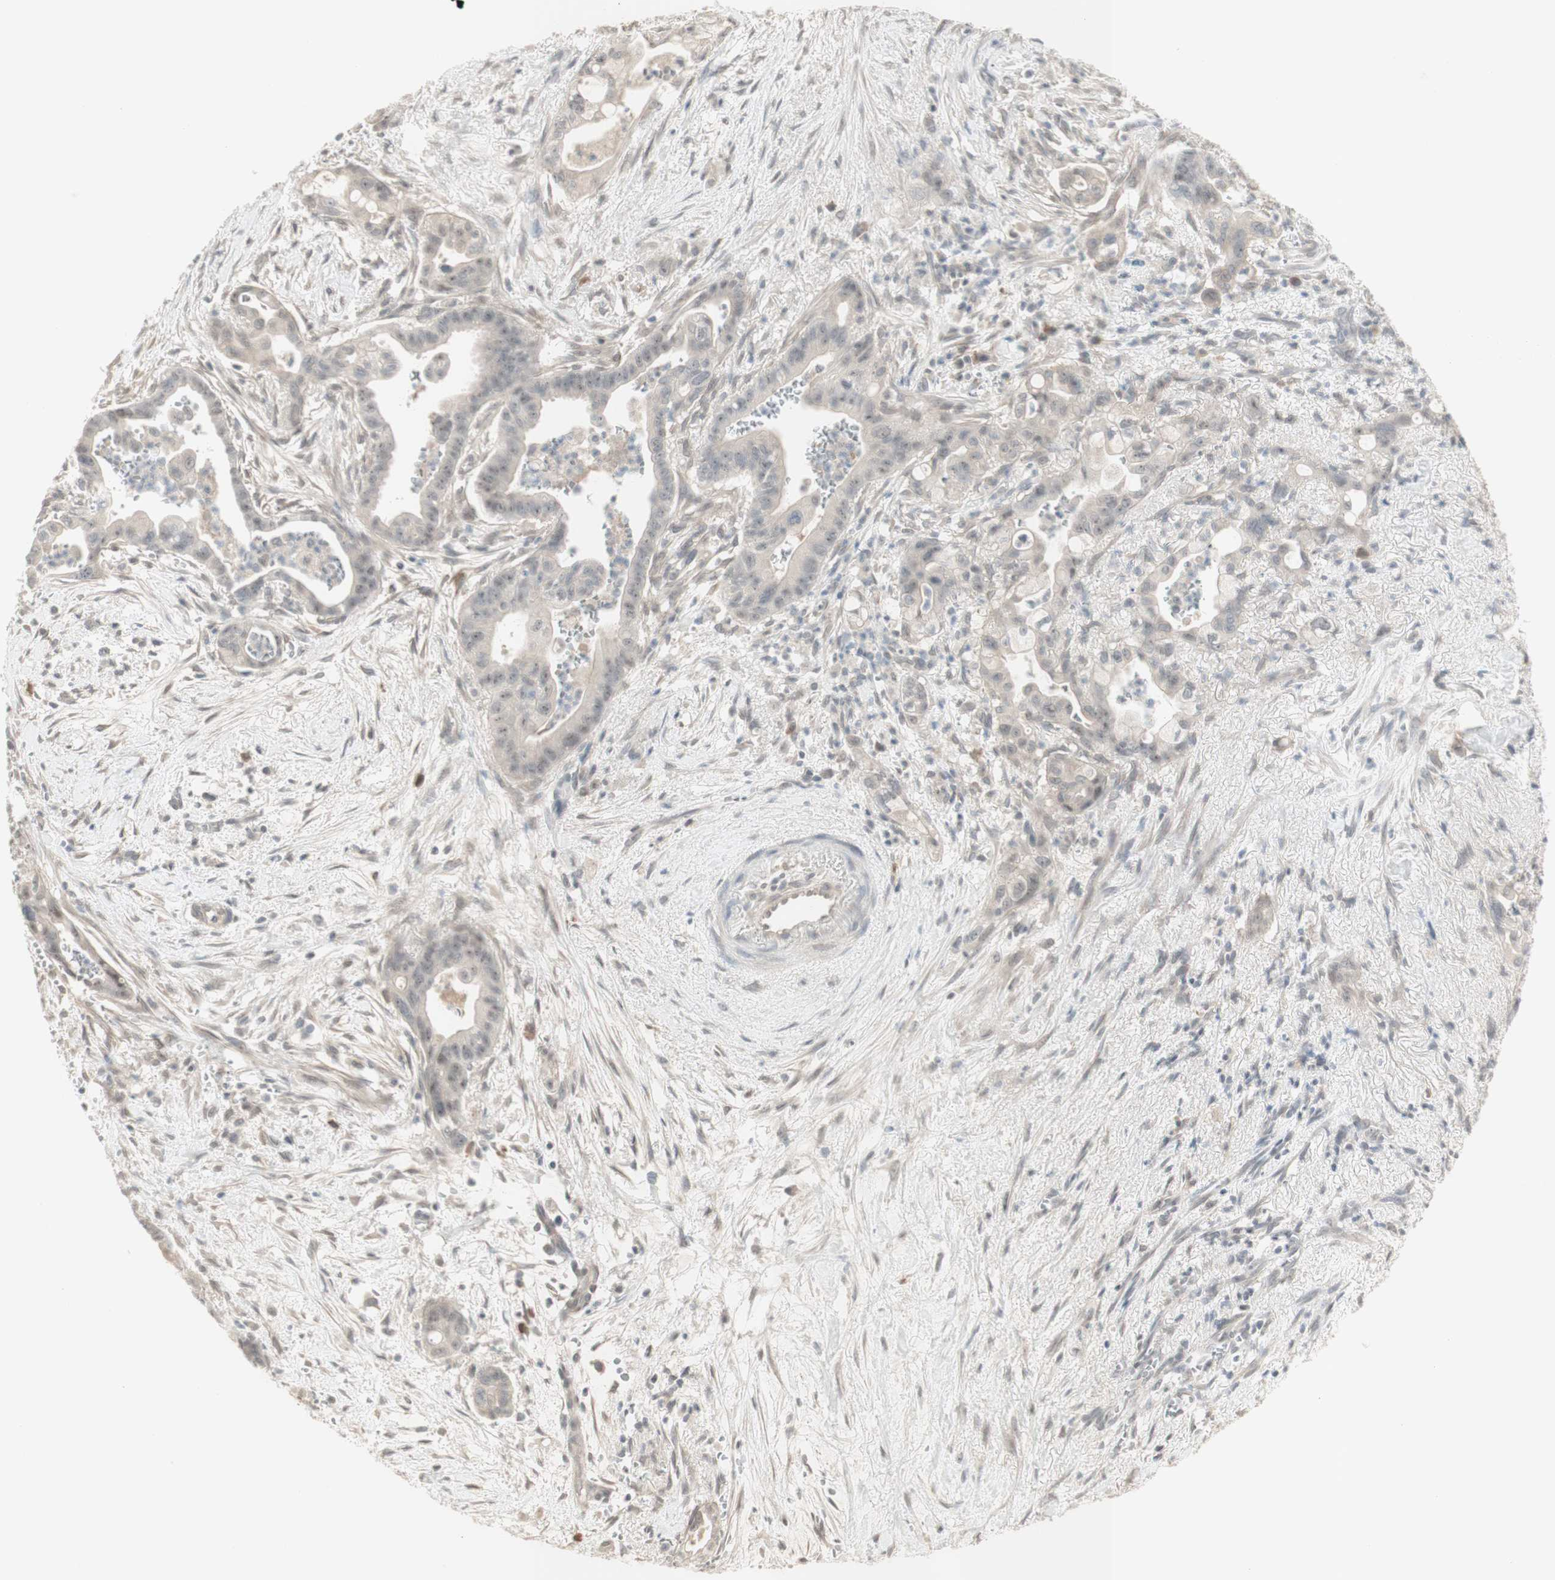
{"staining": {"intensity": "weak", "quantity": ">75%", "location": "cytoplasmic/membranous"}, "tissue": "pancreatic cancer", "cell_type": "Tumor cells", "image_type": "cancer", "snomed": [{"axis": "morphology", "description": "Adenocarcinoma, NOS"}, {"axis": "topography", "description": "Pancreas"}], "caption": "A brown stain highlights weak cytoplasmic/membranous positivity of a protein in human pancreatic cancer tumor cells.", "gene": "PLCD4", "patient": {"sex": "male", "age": 70}}